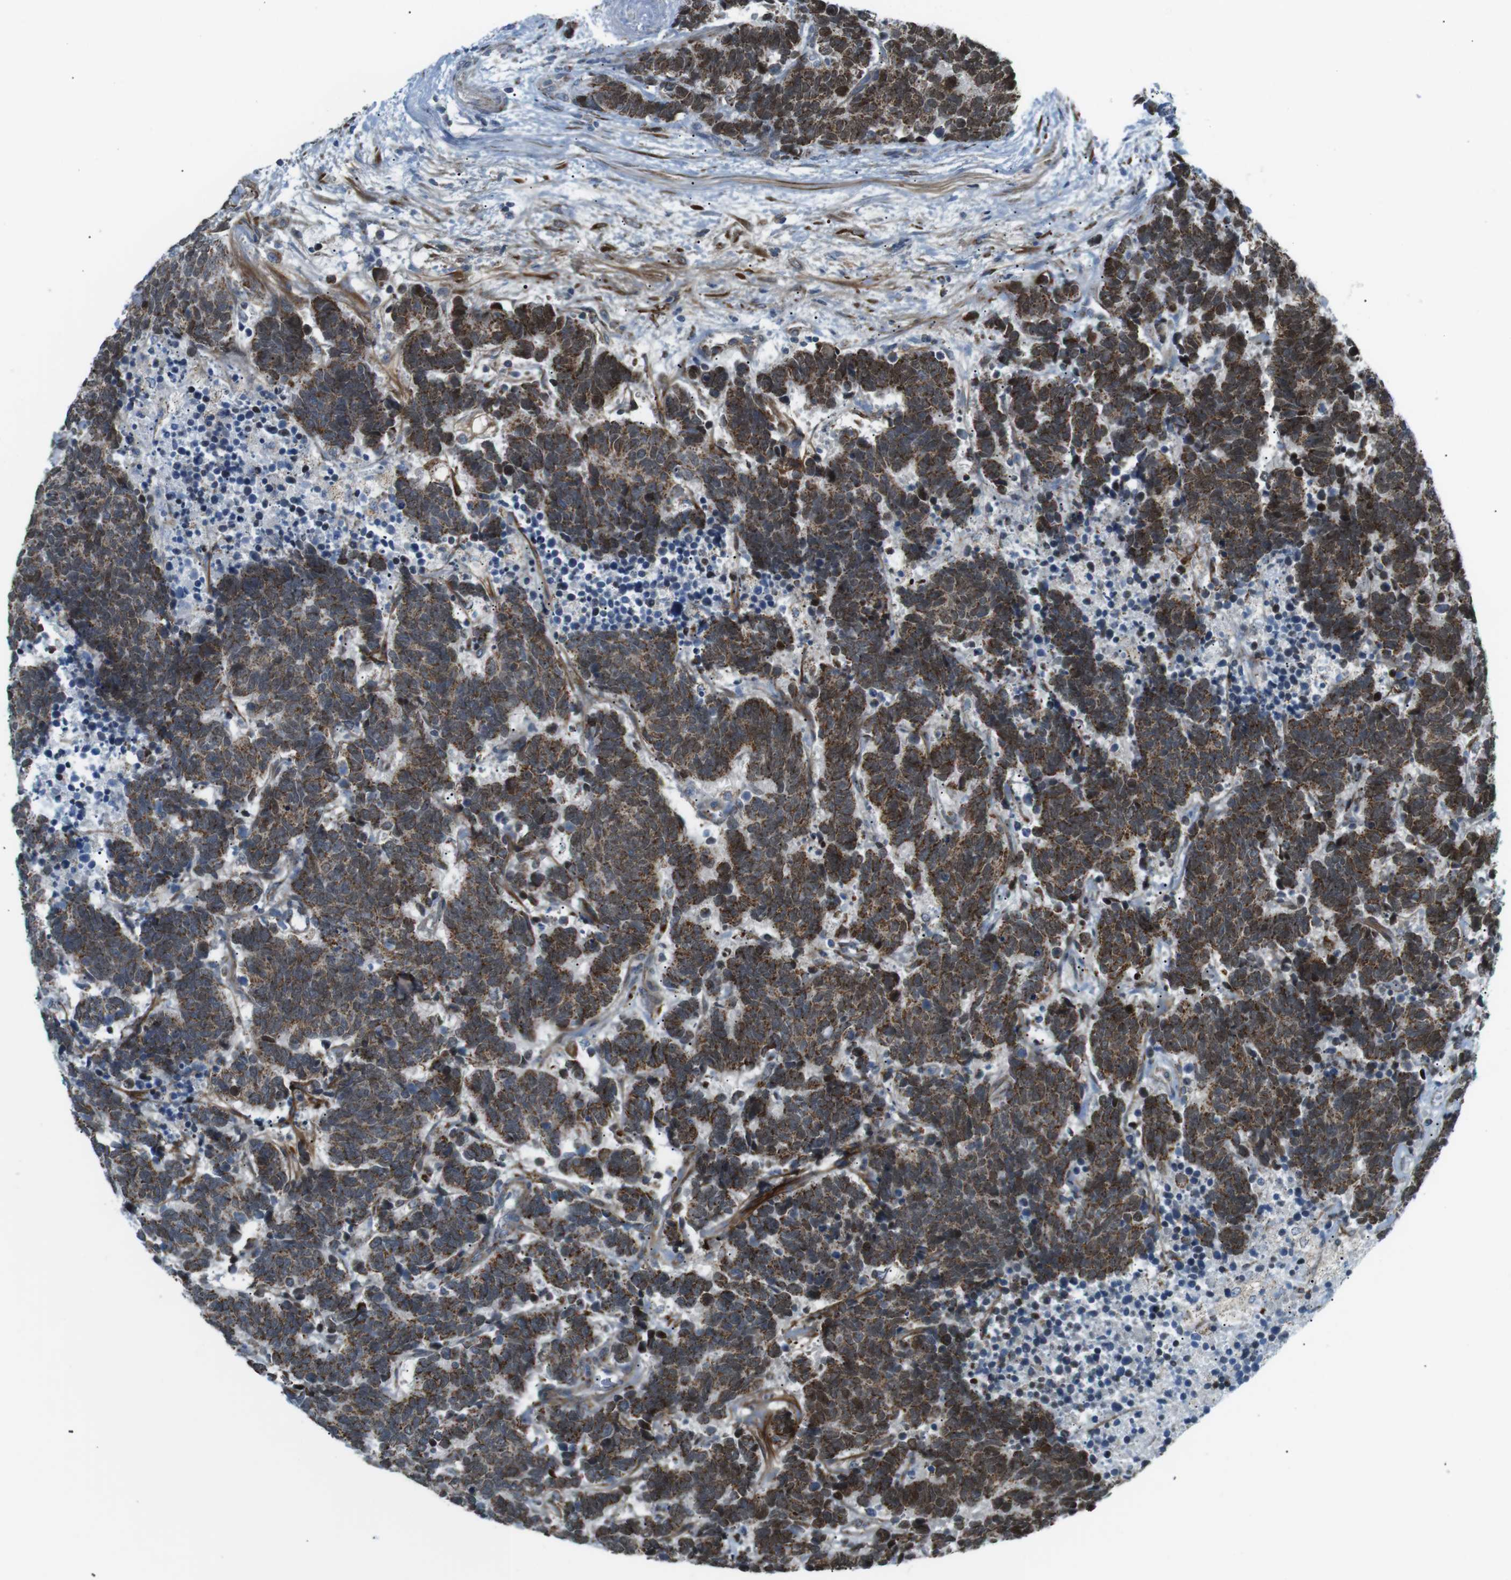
{"staining": {"intensity": "moderate", "quantity": ">75%", "location": "cytoplasmic/membranous"}, "tissue": "carcinoid", "cell_type": "Tumor cells", "image_type": "cancer", "snomed": [{"axis": "morphology", "description": "Carcinoma, NOS"}, {"axis": "morphology", "description": "Carcinoid, malignant, NOS"}, {"axis": "topography", "description": "Urinary bladder"}], "caption": "A brown stain labels moderate cytoplasmic/membranous positivity of a protein in carcinoid tumor cells.", "gene": "ARID5B", "patient": {"sex": "male", "age": 57}}